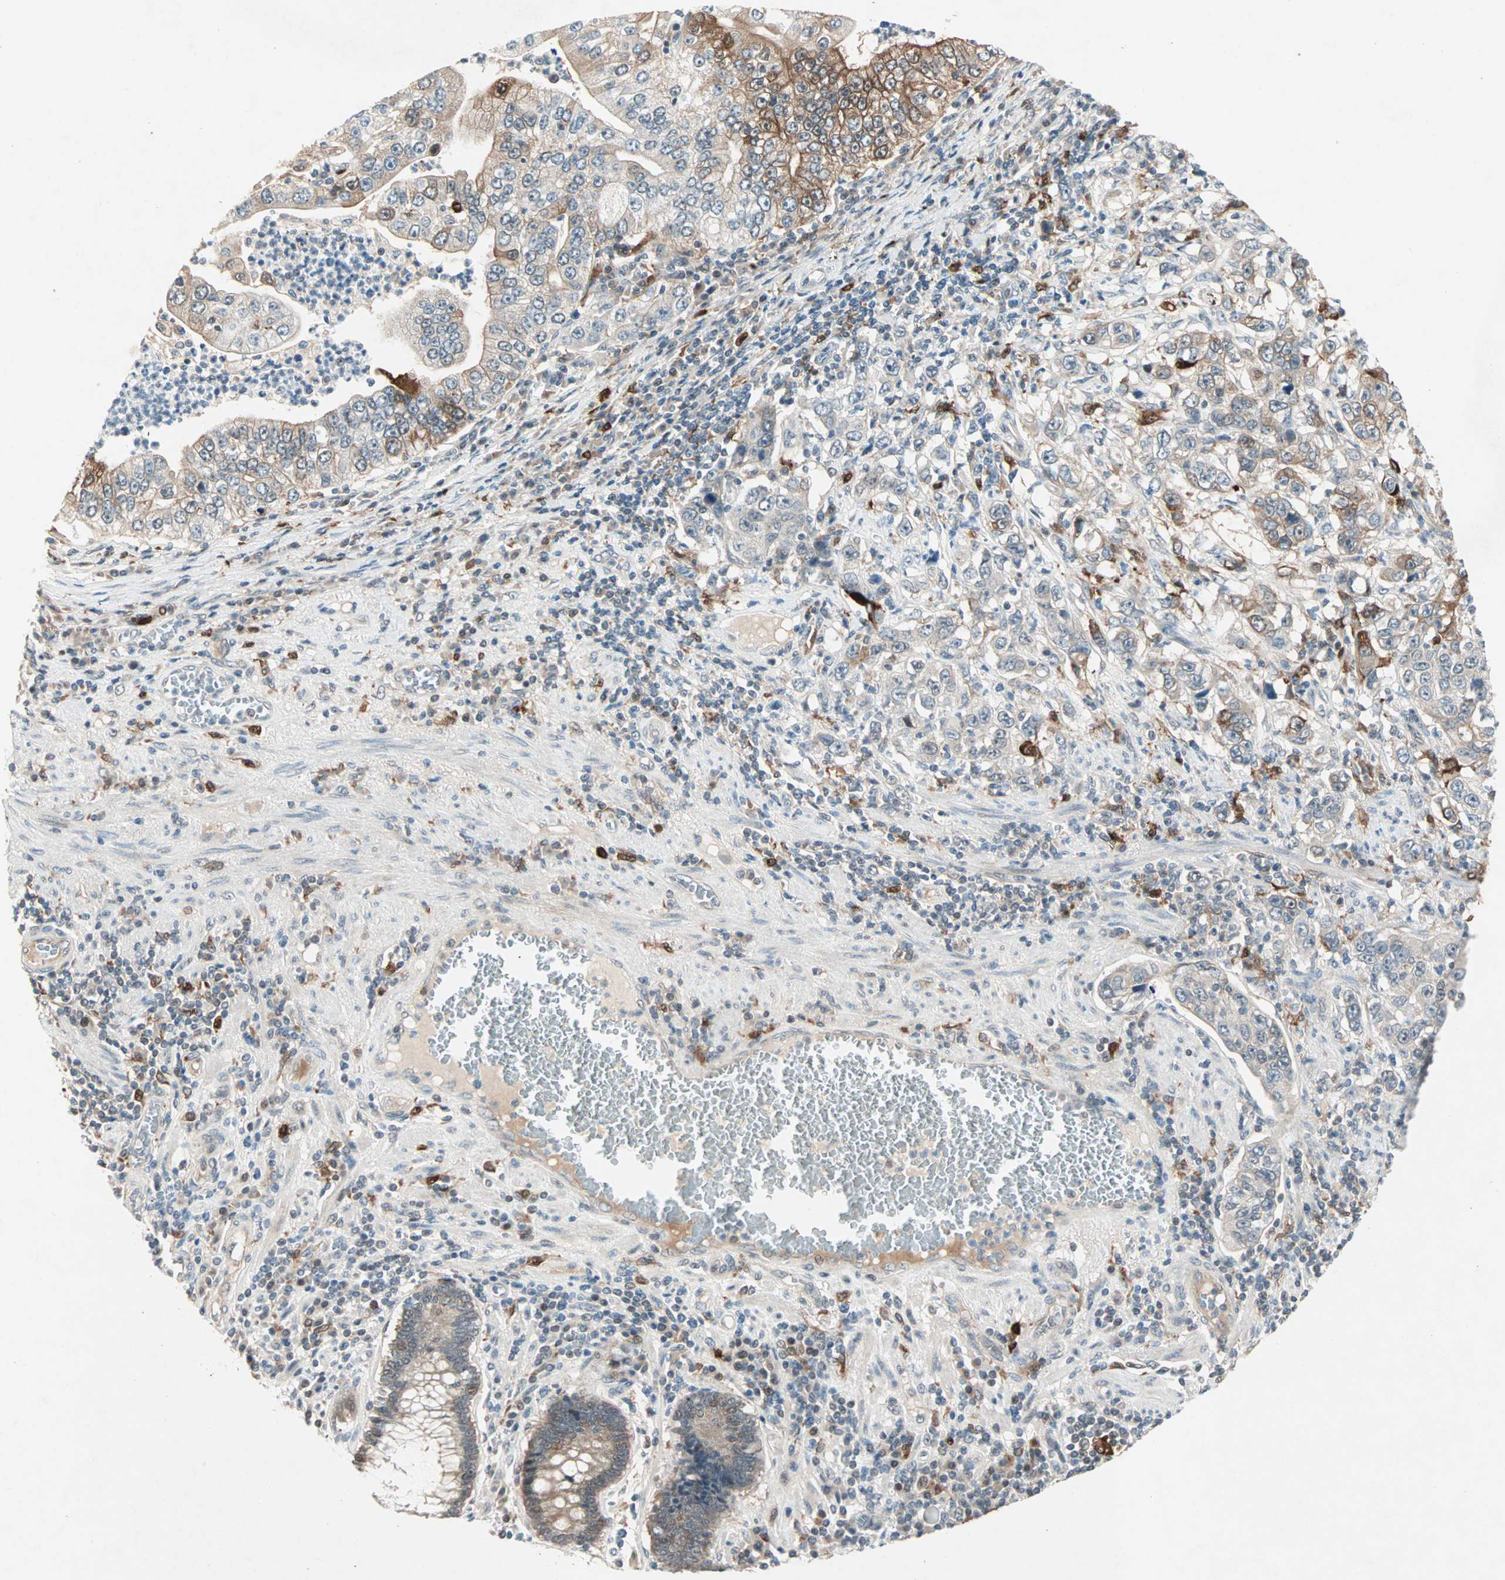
{"staining": {"intensity": "moderate", "quantity": "25%-75%", "location": "cytoplasmic/membranous"}, "tissue": "stomach cancer", "cell_type": "Tumor cells", "image_type": "cancer", "snomed": [{"axis": "morphology", "description": "Adenocarcinoma, NOS"}, {"axis": "topography", "description": "Stomach, lower"}], "caption": "The histopathology image demonstrates a brown stain indicating the presence of a protein in the cytoplasmic/membranous of tumor cells in stomach cancer (adenocarcinoma).", "gene": "RTL6", "patient": {"sex": "female", "age": 72}}